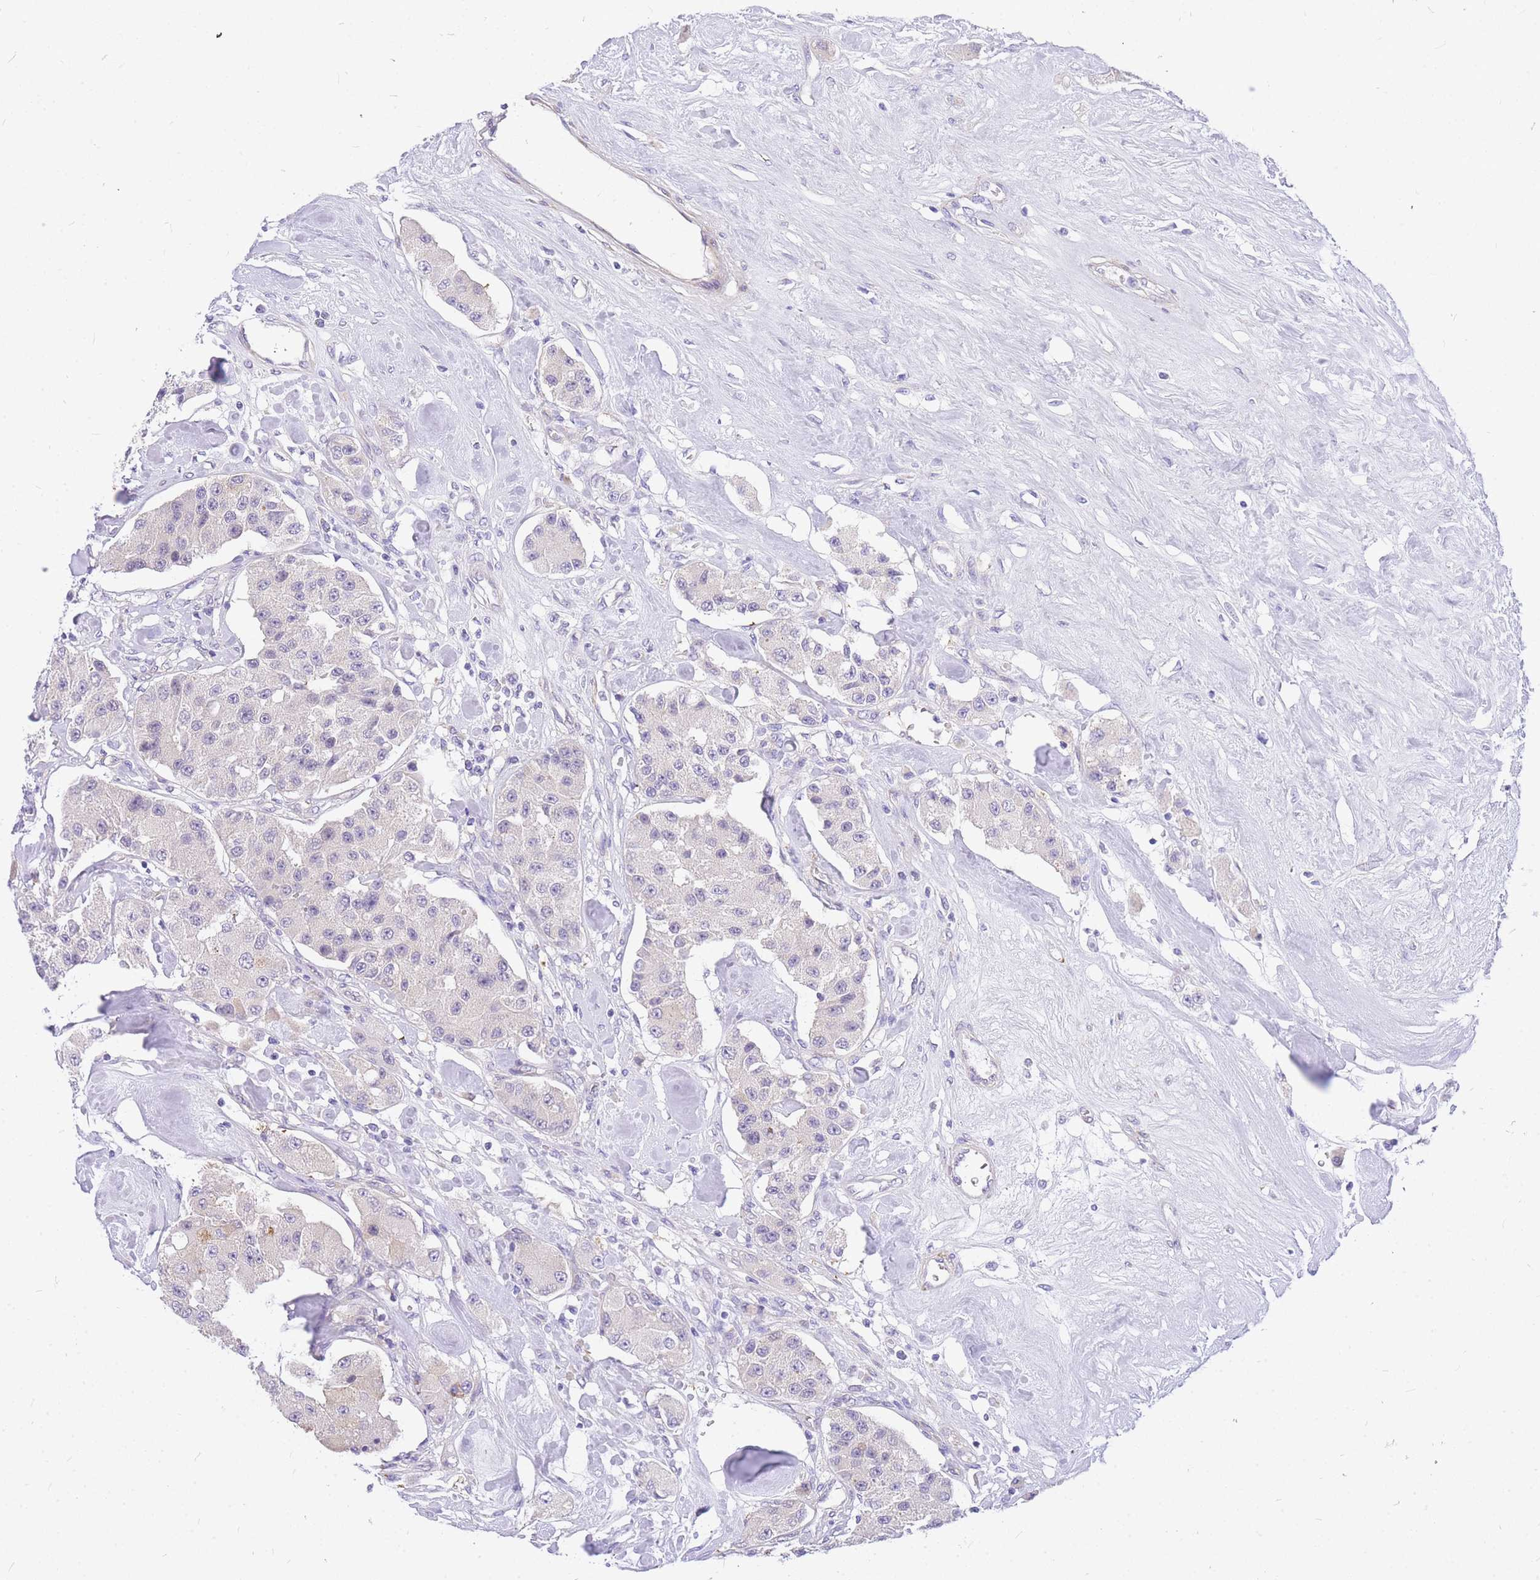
{"staining": {"intensity": "negative", "quantity": "none", "location": "none"}, "tissue": "carcinoid", "cell_type": "Tumor cells", "image_type": "cancer", "snomed": [{"axis": "morphology", "description": "Carcinoid, malignant, NOS"}, {"axis": "topography", "description": "Pancreas"}], "caption": "Immunohistochemical staining of human malignant carcinoid reveals no significant positivity in tumor cells. (IHC, brightfield microscopy, high magnification).", "gene": "S100PBP", "patient": {"sex": "male", "age": 41}}